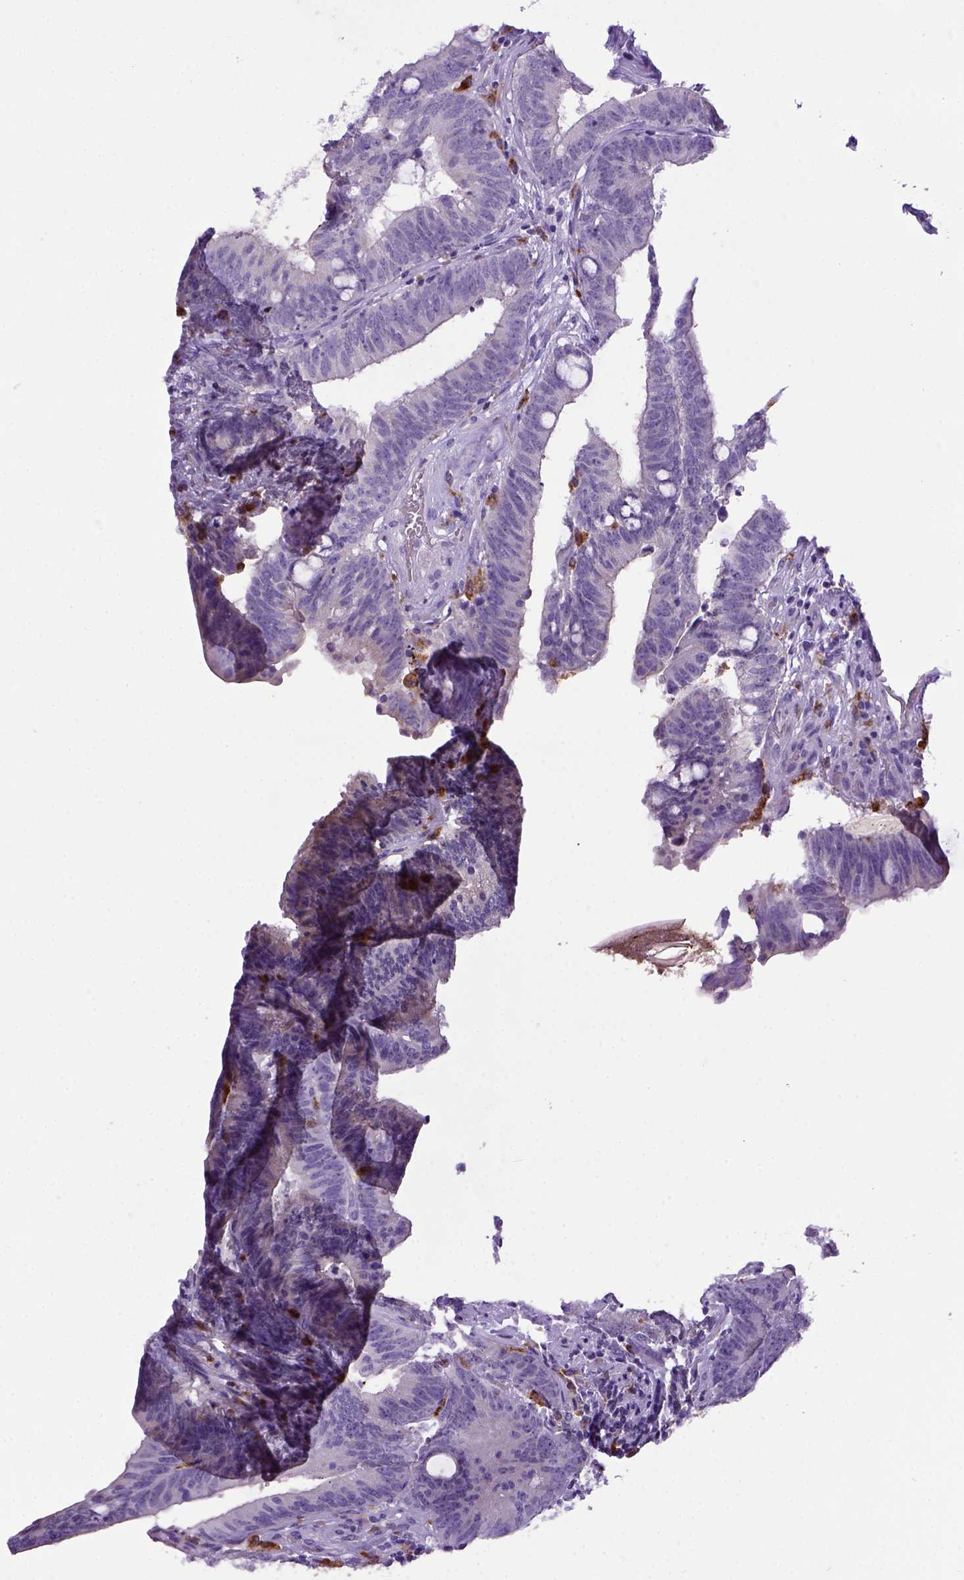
{"staining": {"intensity": "negative", "quantity": "none", "location": "none"}, "tissue": "colorectal cancer", "cell_type": "Tumor cells", "image_type": "cancer", "snomed": [{"axis": "morphology", "description": "Adenocarcinoma, NOS"}, {"axis": "topography", "description": "Colon"}], "caption": "A high-resolution micrograph shows IHC staining of colorectal cancer, which demonstrates no significant staining in tumor cells. (Stains: DAB immunohistochemistry with hematoxylin counter stain, Microscopy: brightfield microscopy at high magnification).", "gene": "CD68", "patient": {"sex": "female", "age": 43}}